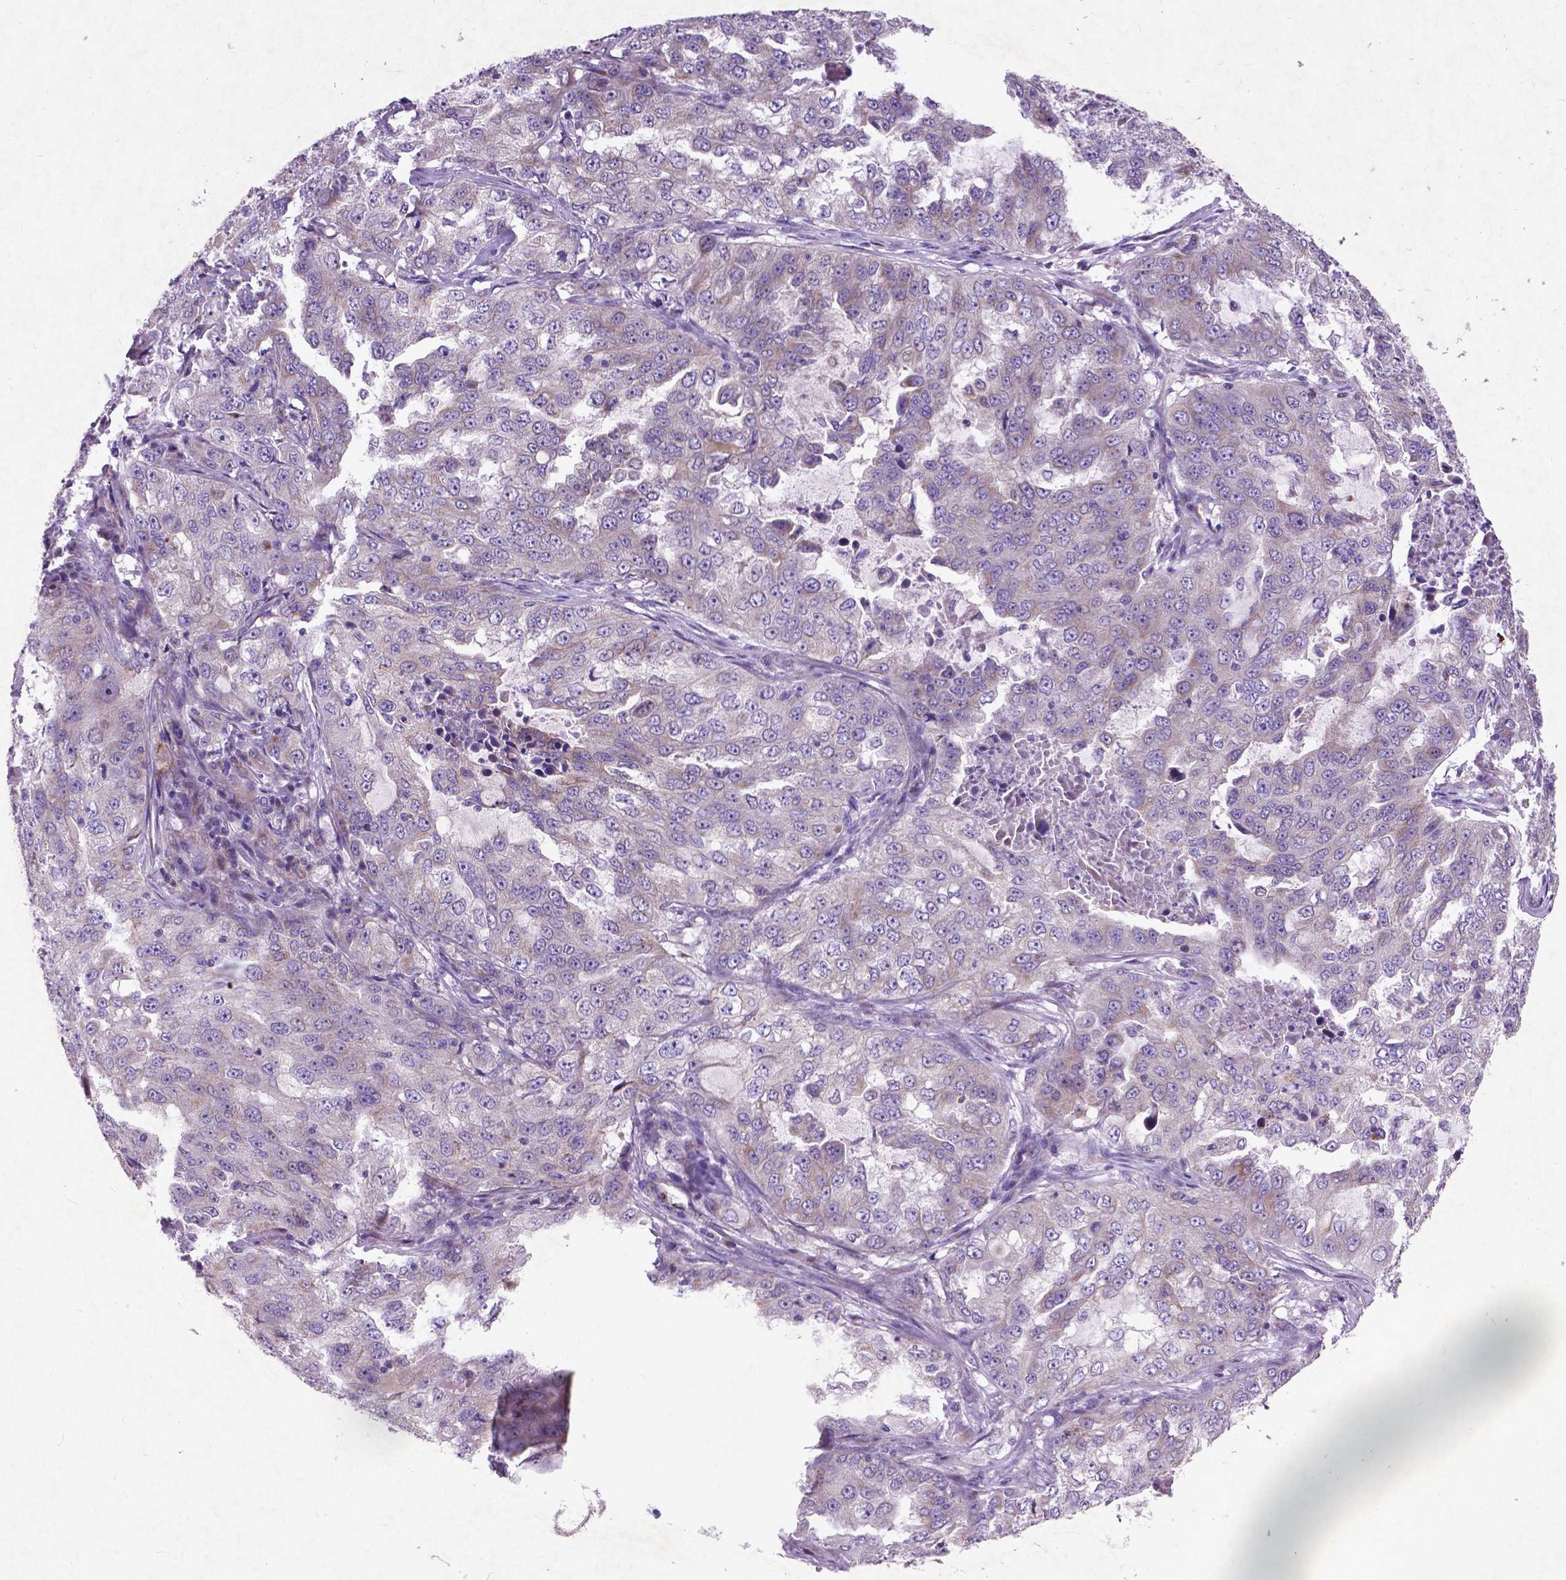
{"staining": {"intensity": "weak", "quantity": "25%-75%", "location": "cytoplasmic/membranous"}, "tissue": "lung cancer", "cell_type": "Tumor cells", "image_type": "cancer", "snomed": [{"axis": "morphology", "description": "Adenocarcinoma, NOS"}, {"axis": "topography", "description": "Lung"}], "caption": "The histopathology image reveals staining of lung cancer (adenocarcinoma), revealing weak cytoplasmic/membranous protein positivity (brown color) within tumor cells. The staining was performed using DAB, with brown indicating positive protein expression. Nuclei are stained blue with hematoxylin.", "gene": "ATG4D", "patient": {"sex": "female", "age": 61}}